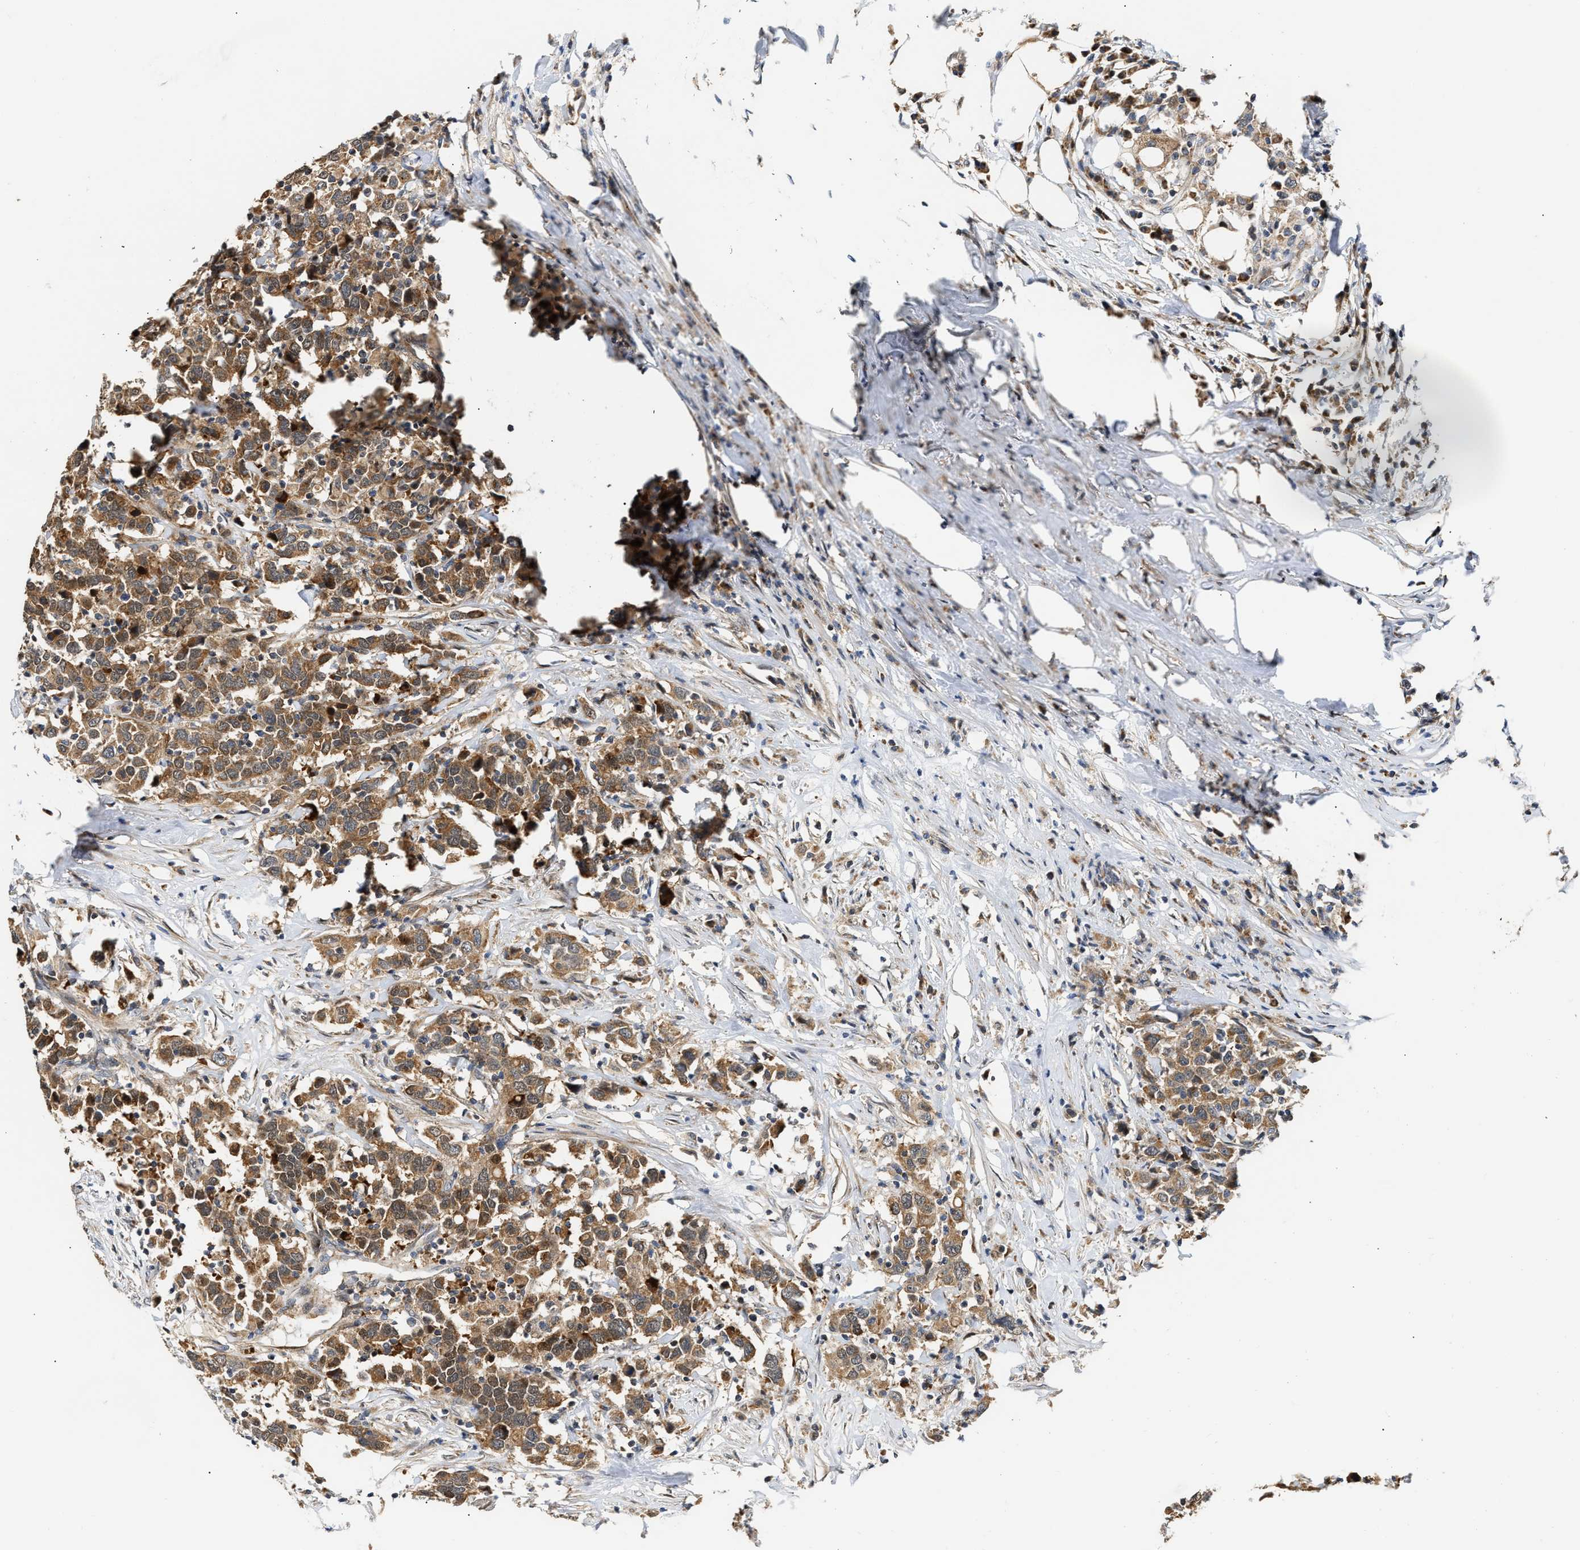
{"staining": {"intensity": "moderate", "quantity": ">75%", "location": "cytoplasmic/membranous"}, "tissue": "urothelial cancer", "cell_type": "Tumor cells", "image_type": "cancer", "snomed": [{"axis": "morphology", "description": "Urothelial carcinoma, High grade"}, {"axis": "topography", "description": "Urinary bladder"}], "caption": "Urothelial cancer was stained to show a protein in brown. There is medium levels of moderate cytoplasmic/membranous staining in approximately >75% of tumor cells.", "gene": "EXTL2", "patient": {"sex": "male", "age": 61}}